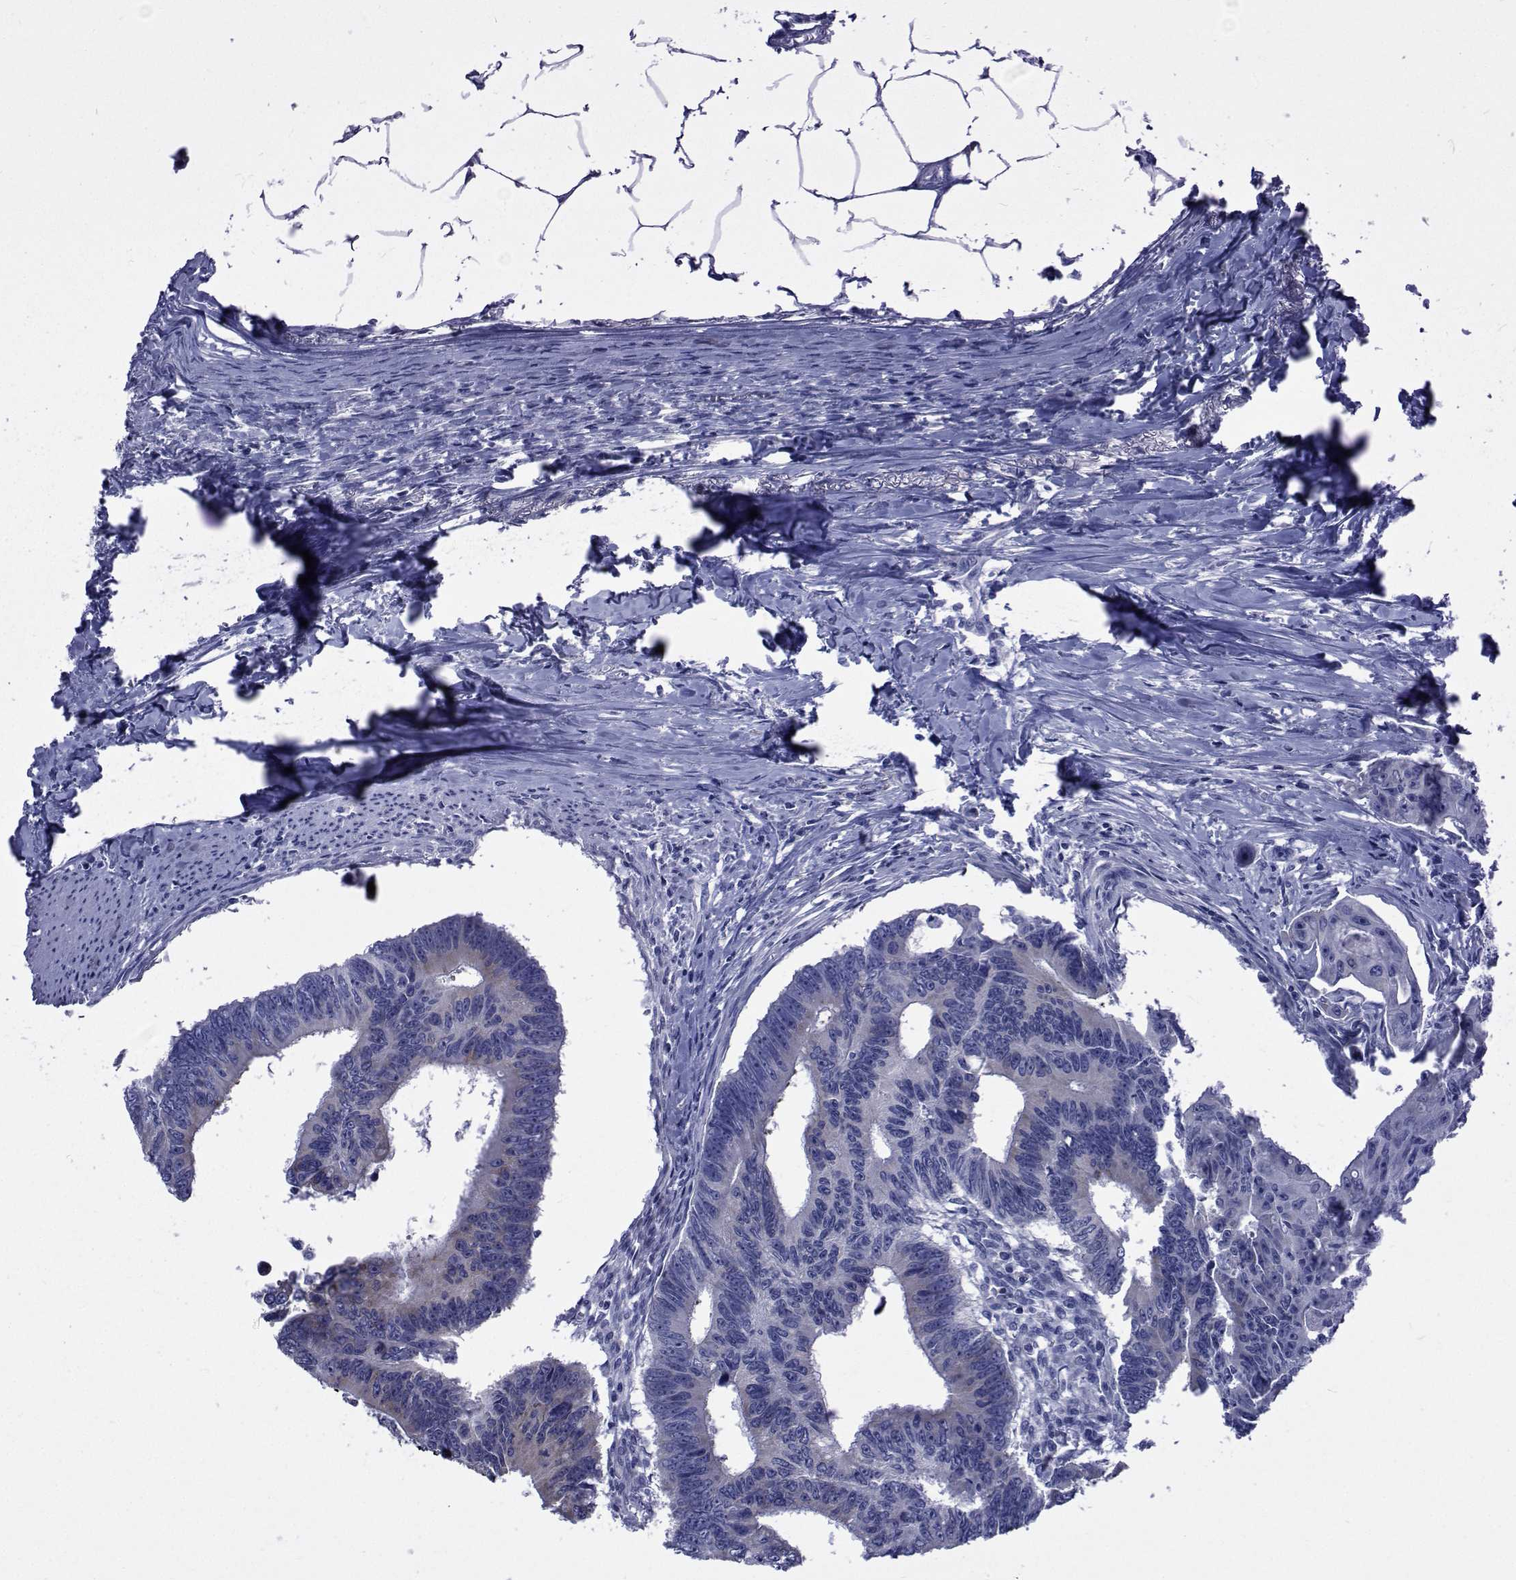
{"staining": {"intensity": "negative", "quantity": "none", "location": "none"}, "tissue": "colorectal cancer", "cell_type": "Tumor cells", "image_type": "cancer", "snomed": [{"axis": "morphology", "description": "Adenocarcinoma, NOS"}, {"axis": "topography", "description": "Colon"}], "caption": "DAB immunohistochemical staining of human colorectal cancer shows no significant positivity in tumor cells. (DAB (3,3'-diaminobenzidine) IHC, high magnification).", "gene": "ROPN1", "patient": {"sex": "male", "age": 70}}